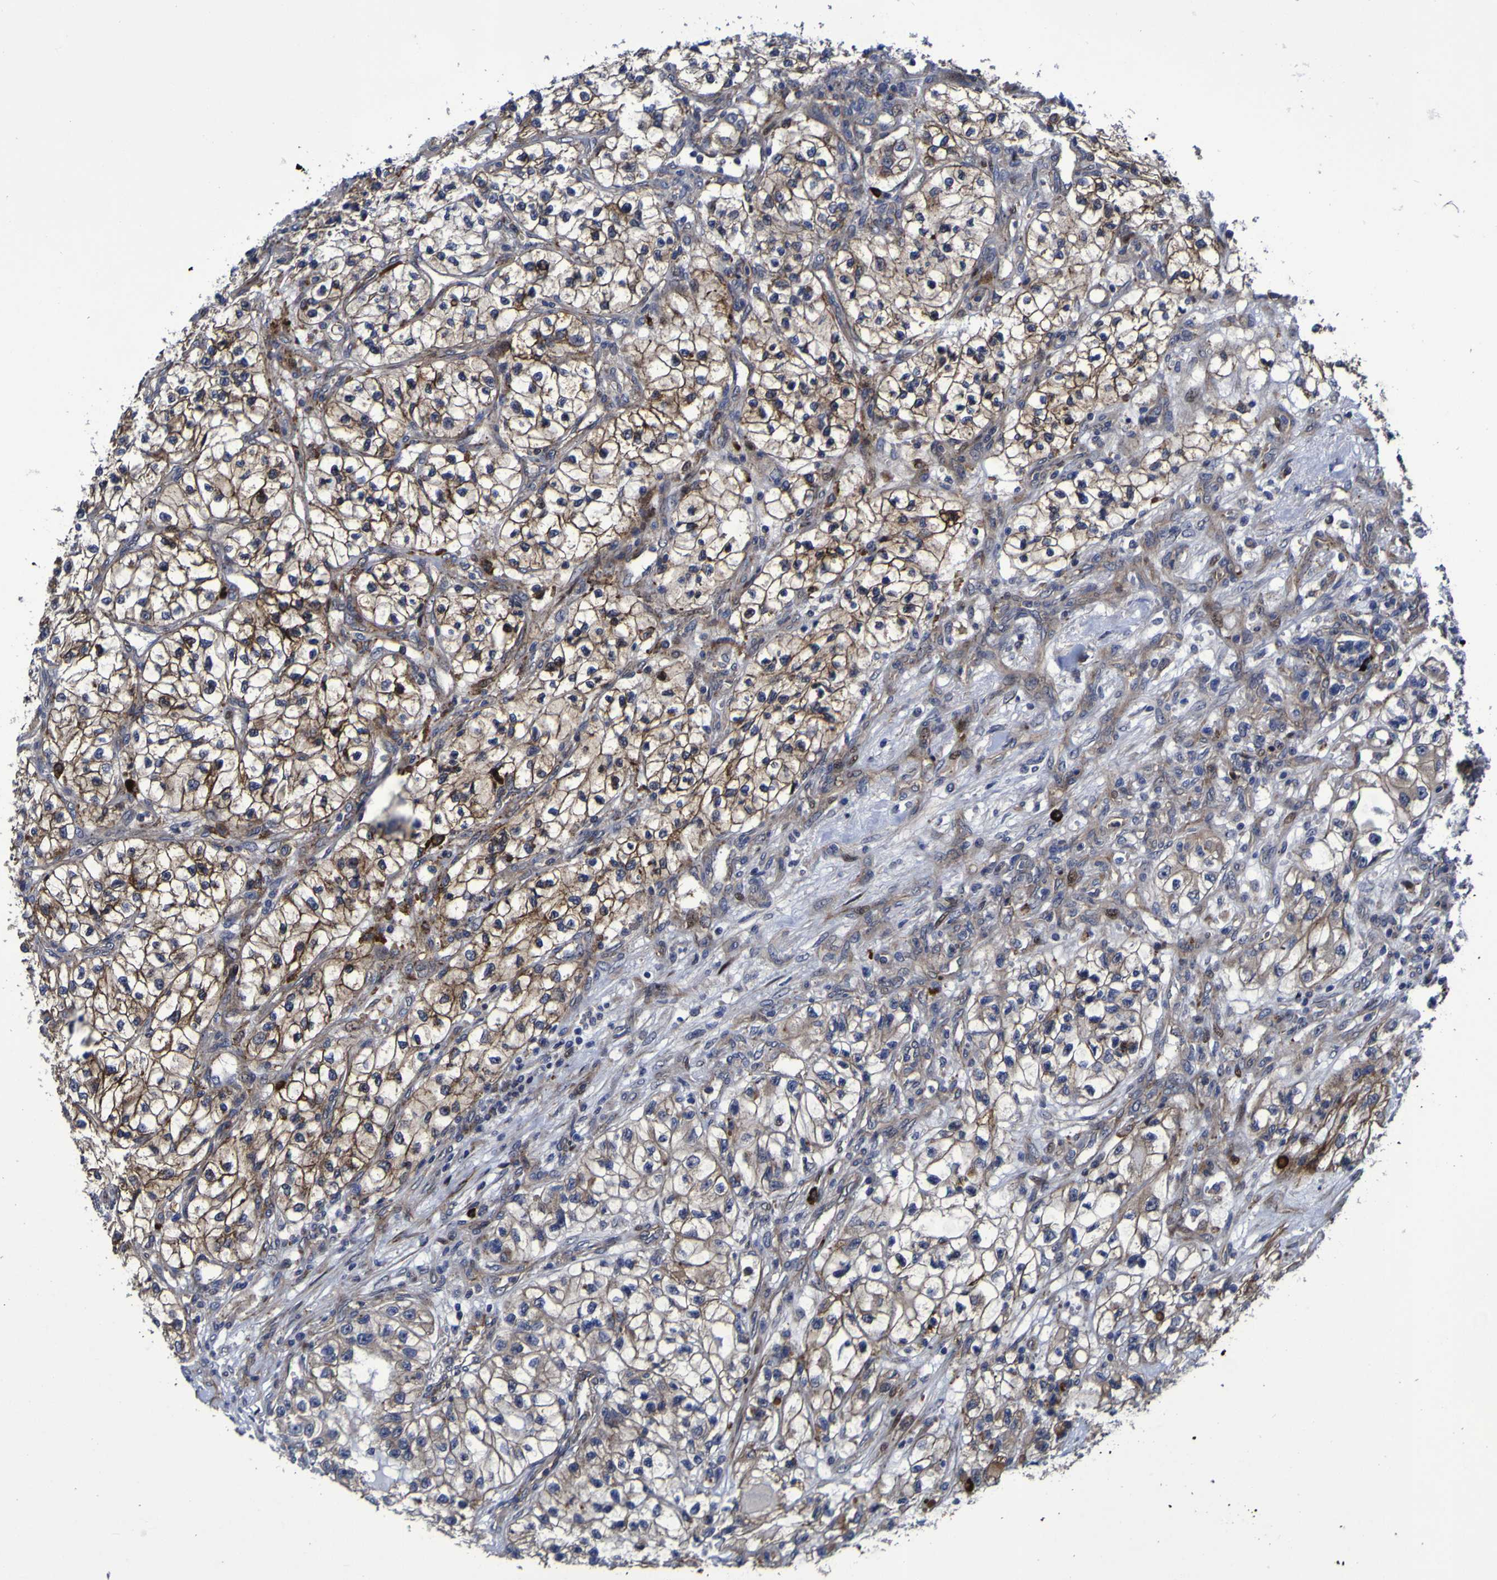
{"staining": {"intensity": "strong", "quantity": ">75%", "location": "cytoplasmic/membranous,nuclear"}, "tissue": "renal cancer", "cell_type": "Tumor cells", "image_type": "cancer", "snomed": [{"axis": "morphology", "description": "Adenocarcinoma, NOS"}, {"axis": "topography", "description": "Kidney"}], "caption": "Brown immunohistochemical staining in human adenocarcinoma (renal) demonstrates strong cytoplasmic/membranous and nuclear positivity in approximately >75% of tumor cells.", "gene": "MGLL", "patient": {"sex": "female", "age": 57}}